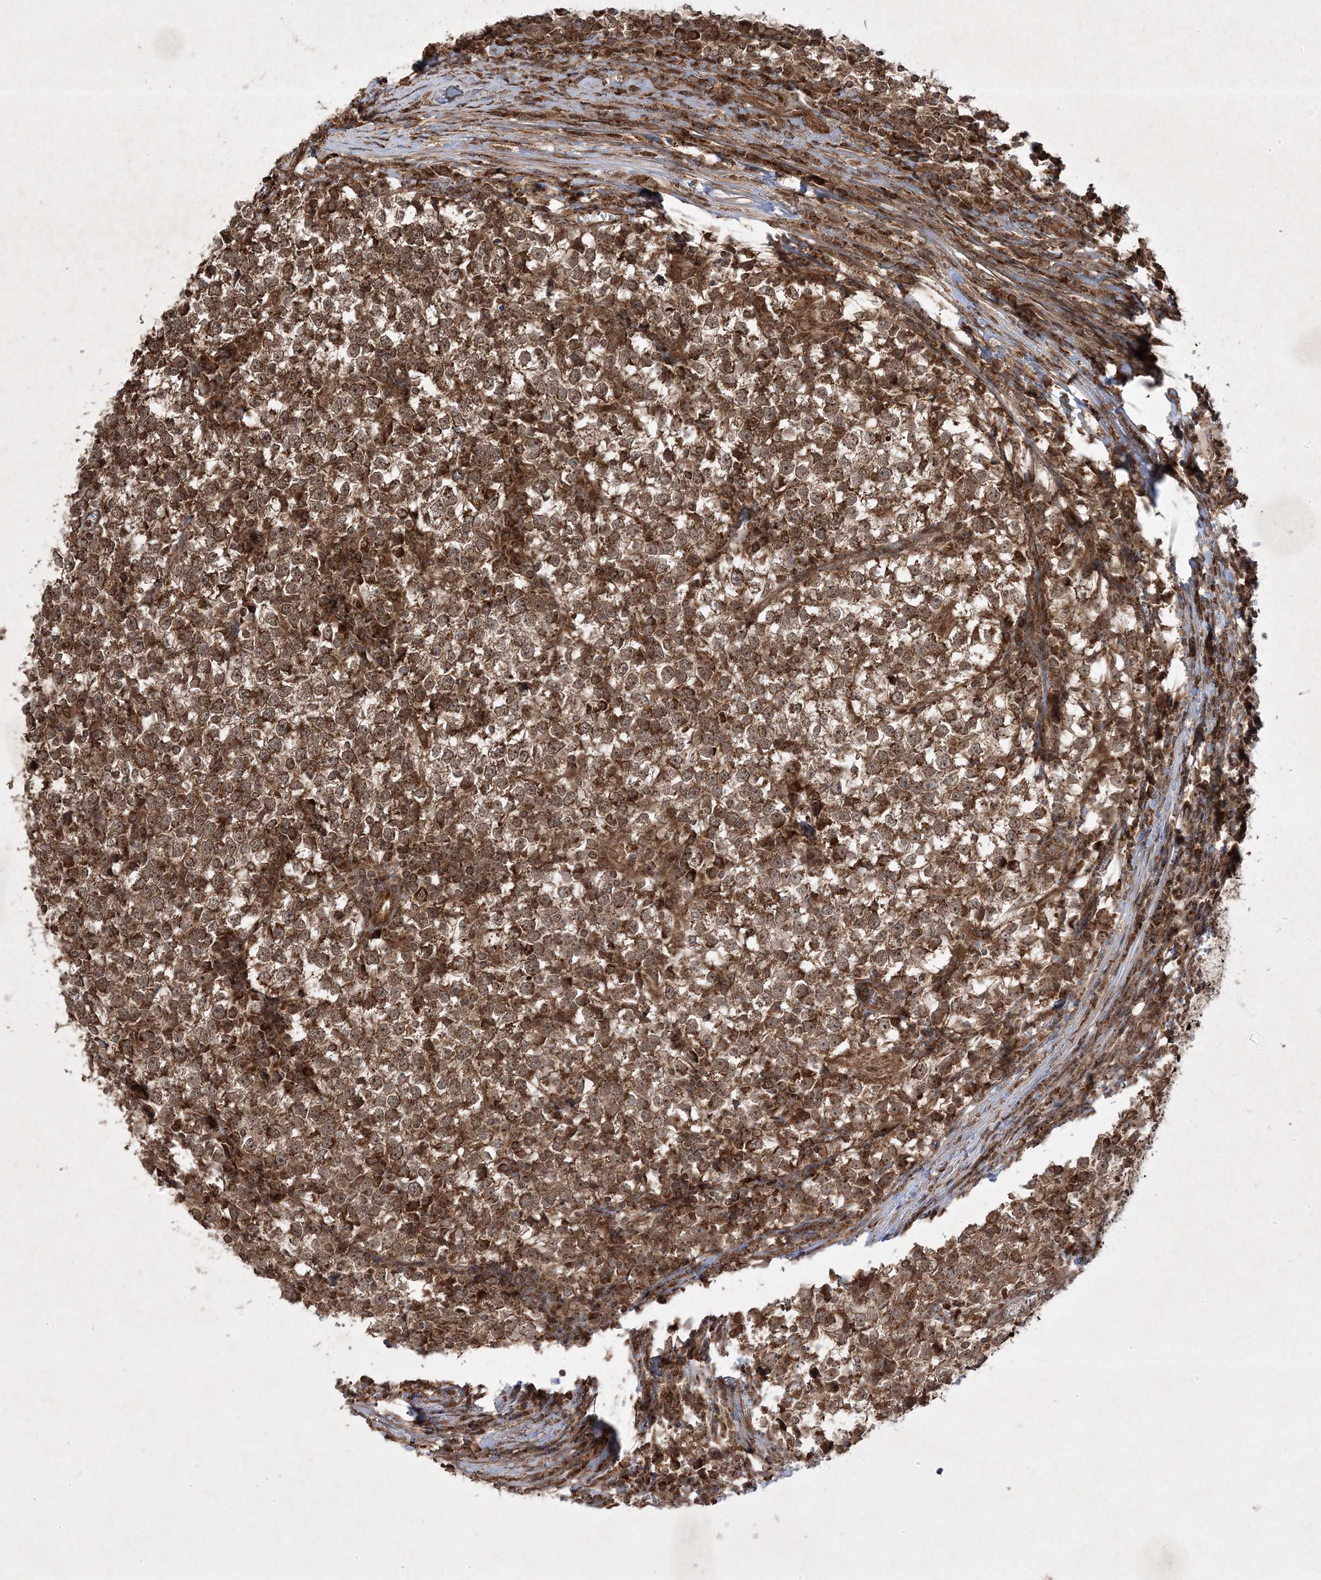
{"staining": {"intensity": "moderate", "quantity": ">75%", "location": "cytoplasmic/membranous,nuclear"}, "tissue": "testis cancer", "cell_type": "Tumor cells", "image_type": "cancer", "snomed": [{"axis": "morphology", "description": "Seminoma, NOS"}, {"axis": "topography", "description": "Testis"}], "caption": "Human seminoma (testis) stained with a protein marker displays moderate staining in tumor cells.", "gene": "PLEKHM2", "patient": {"sex": "male", "age": 65}}